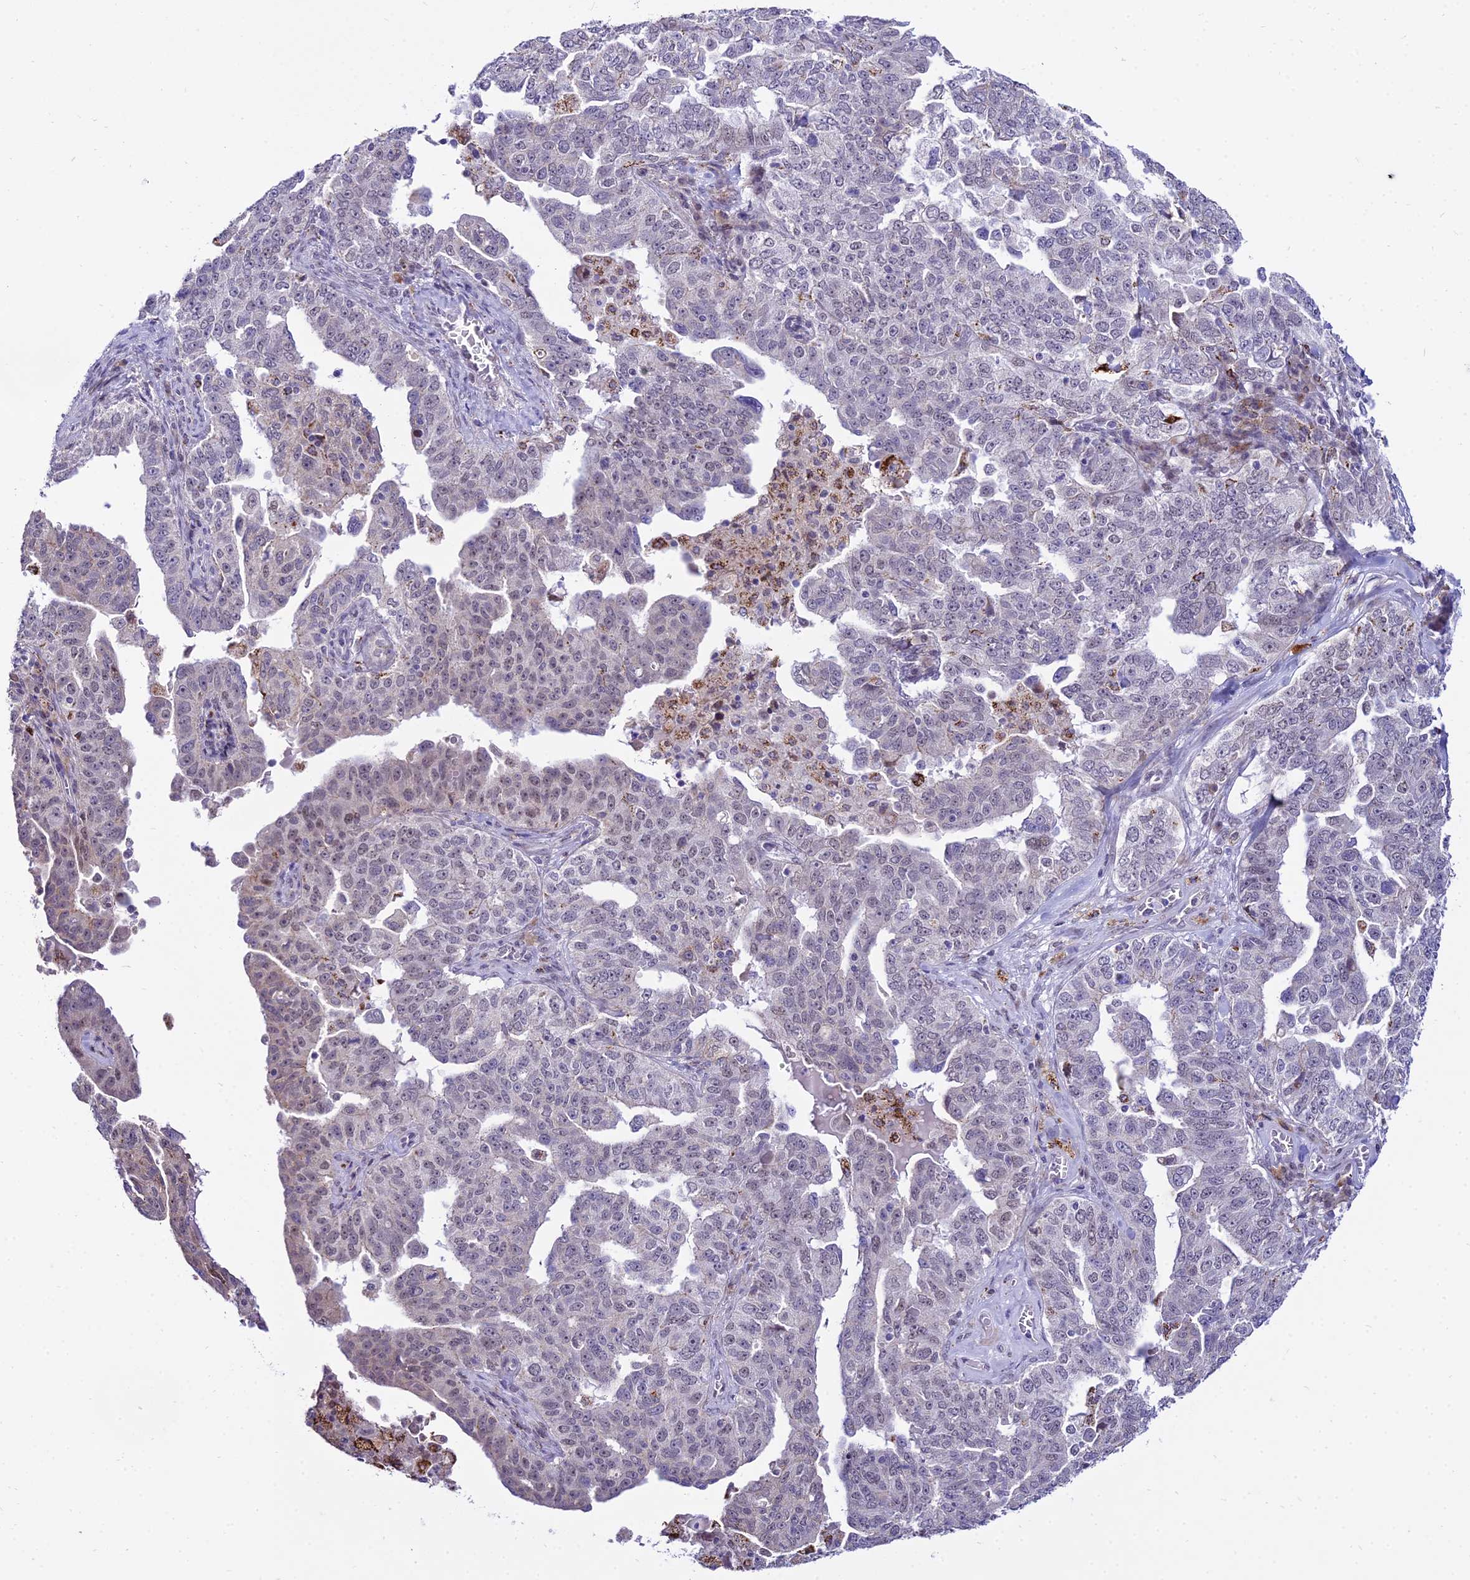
{"staining": {"intensity": "weak", "quantity": "<25%", "location": "nuclear"}, "tissue": "ovarian cancer", "cell_type": "Tumor cells", "image_type": "cancer", "snomed": [{"axis": "morphology", "description": "Carcinoma, endometroid"}, {"axis": "topography", "description": "Ovary"}], "caption": "Immunohistochemistry image of endometroid carcinoma (ovarian) stained for a protein (brown), which reveals no staining in tumor cells. The staining is performed using DAB brown chromogen with nuclei counter-stained in using hematoxylin.", "gene": "C6orf163", "patient": {"sex": "female", "age": 62}}